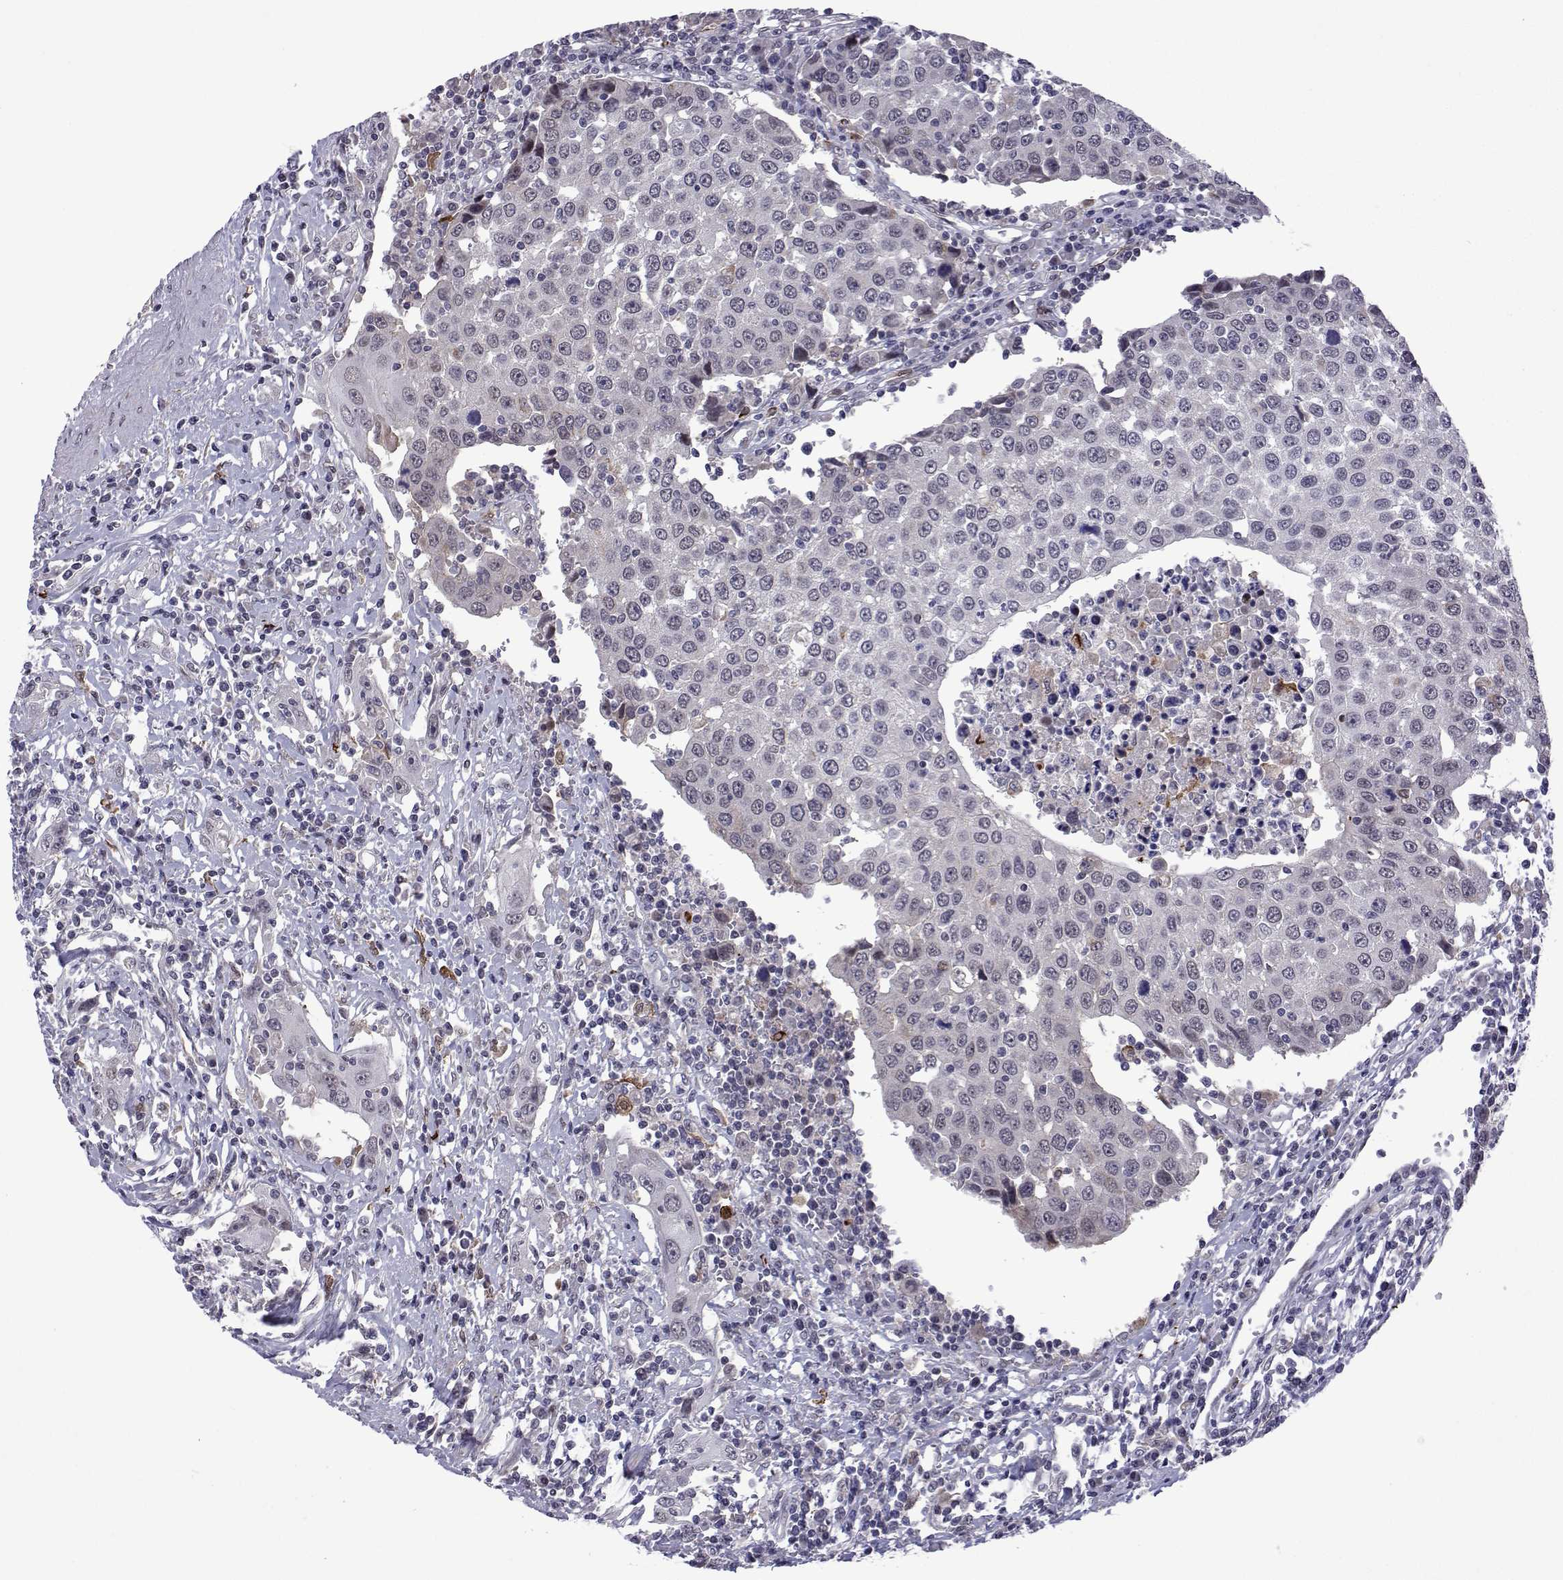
{"staining": {"intensity": "negative", "quantity": "none", "location": "none"}, "tissue": "urothelial cancer", "cell_type": "Tumor cells", "image_type": "cancer", "snomed": [{"axis": "morphology", "description": "Urothelial carcinoma, High grade"}, {"axis": "topography", "description": "Urinary bladder"}], "caption": "High power microscopy micrograph of an immunohistochemistry (IHC) micrograph of urothelial carcinoma (high-grade), revealing no significant expression in tumor cells.", "gene": "EFCAB3", "patient": {"sex": "female", "age": 85}}